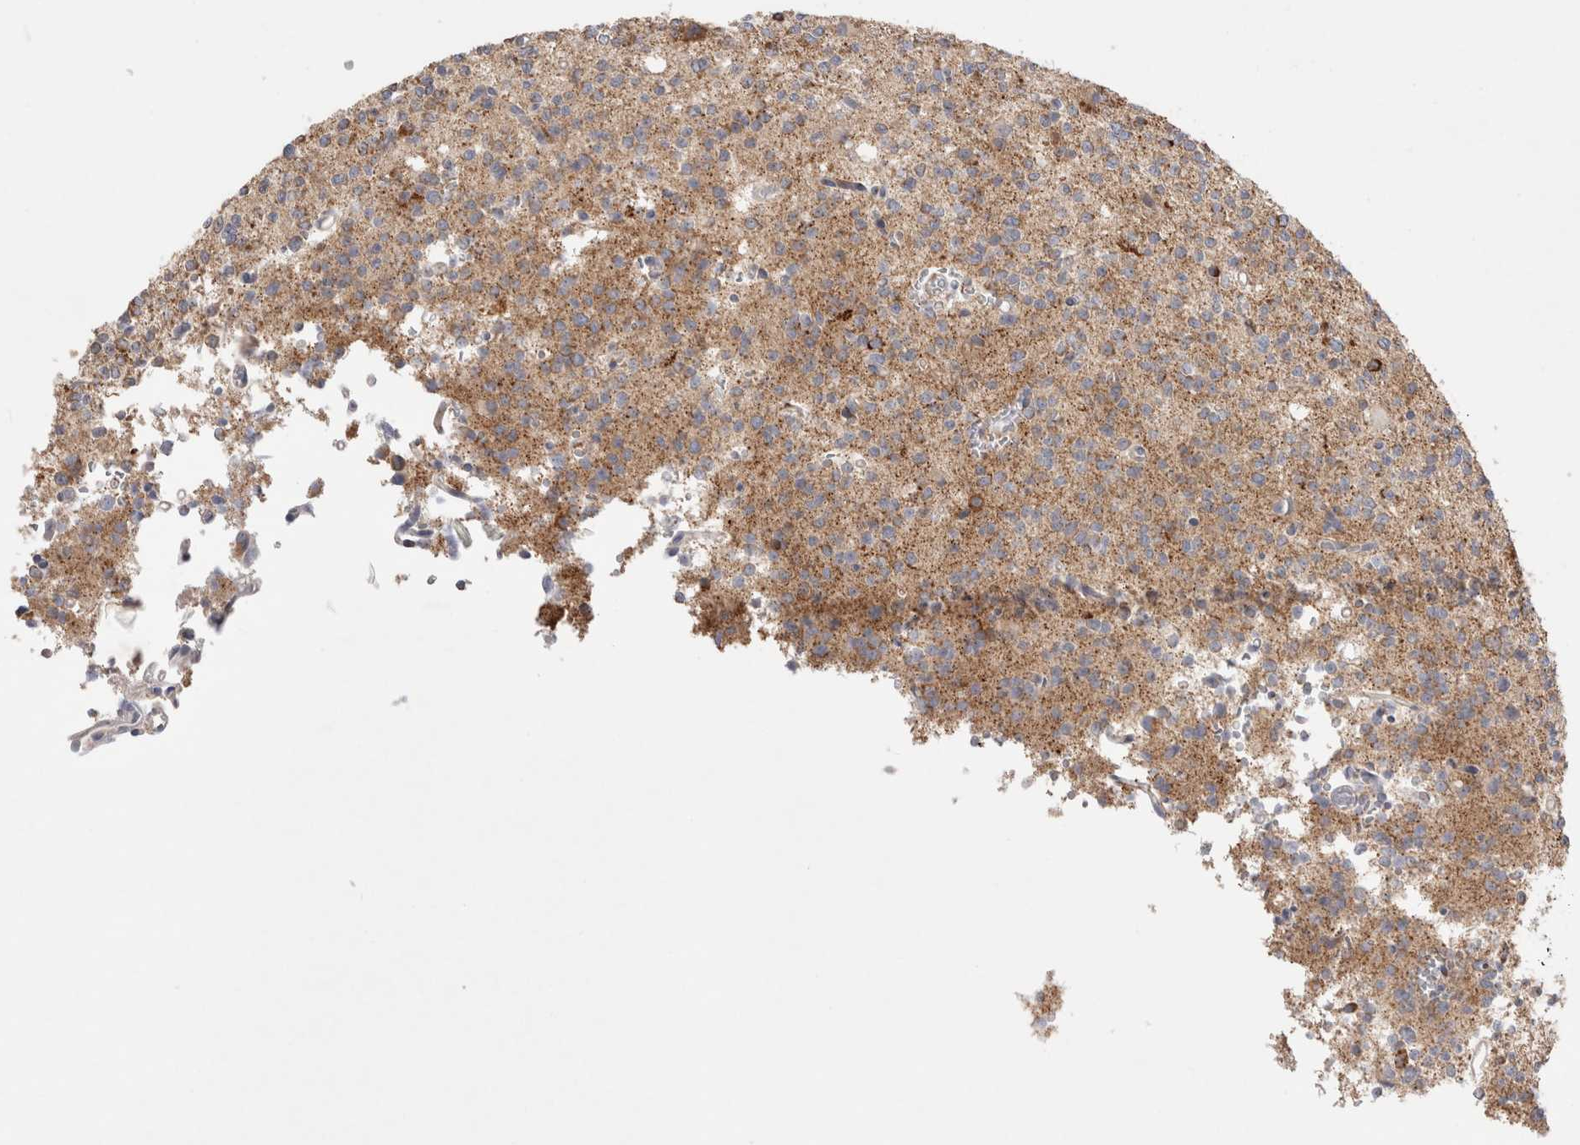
{"staining": {"intensity": "weak", "quantity": ">75%", "location": "cytoplasmic/membranous"}, "tissue": "glioma", "cell_type": "Tumor cells", "image_type": "cancer", "snomed": [{"axis": "morphology", "description": "Glioma, malignant, High grade"}, {"axis": "topography", "description": "Brain"}], "caption": "This micrograph displays immunohistochemistry staining of malignant glioma (high-grade), with low weak cytoplasmic/membranous staining in about >75% of tumor cells.", "gene": "CHADL", "patient": {"sex": "female", "age": 62}}